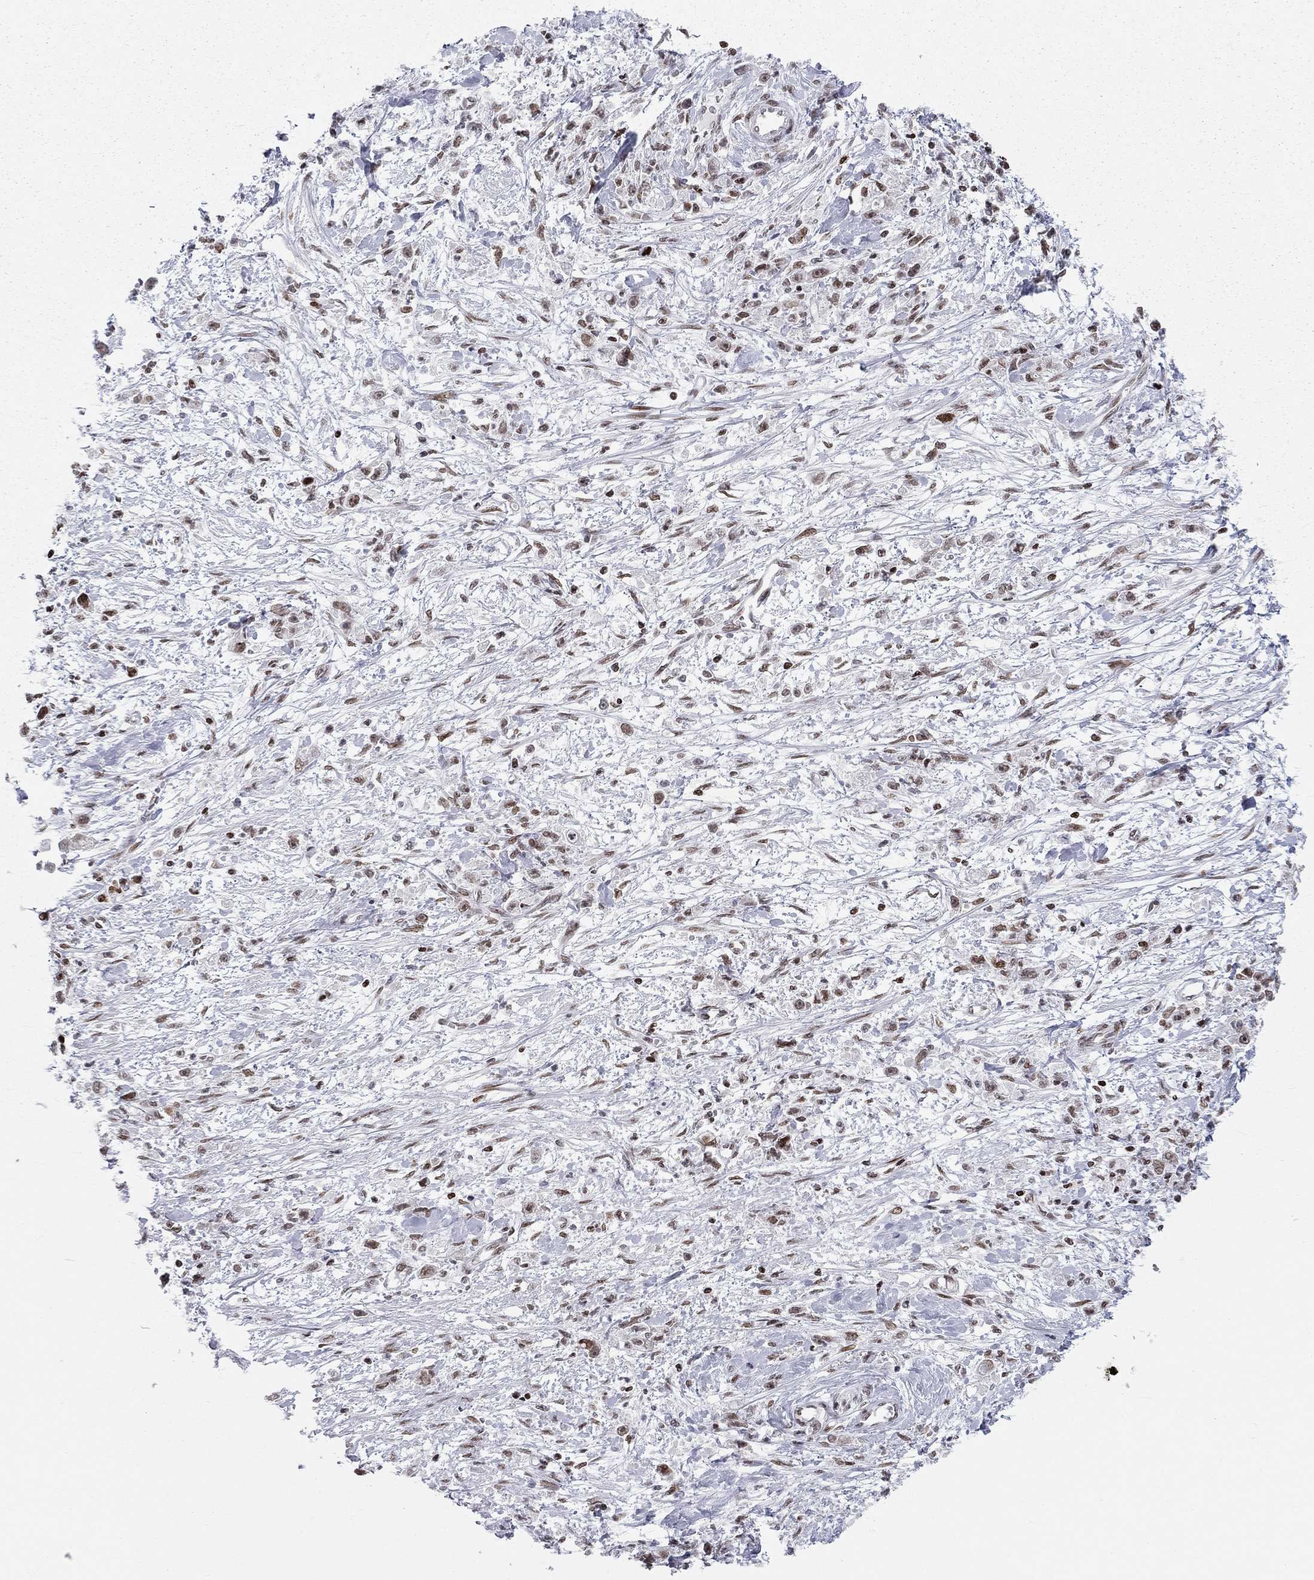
{"staining": {"intensity": "moderate", "quantity": "<25%", "location": "nuclear"}, "tissue": "stomach cancer", "cell_type": "Tumor cells", "image_type": "cancer", "snomed": [{"axis": "morphology", "description": "Adenocarcinoma, NOS"}, {"axis": "topography", "description": "Stomach"}], "caption": "This is an image of immunohistochemistry (IHC) staining of adenocarcinoma (stomach), which shows moderate positivity in the nuclear of tumor cells.", "gene": "H2AX", "patient": {"sex": "female", "age": 59}}